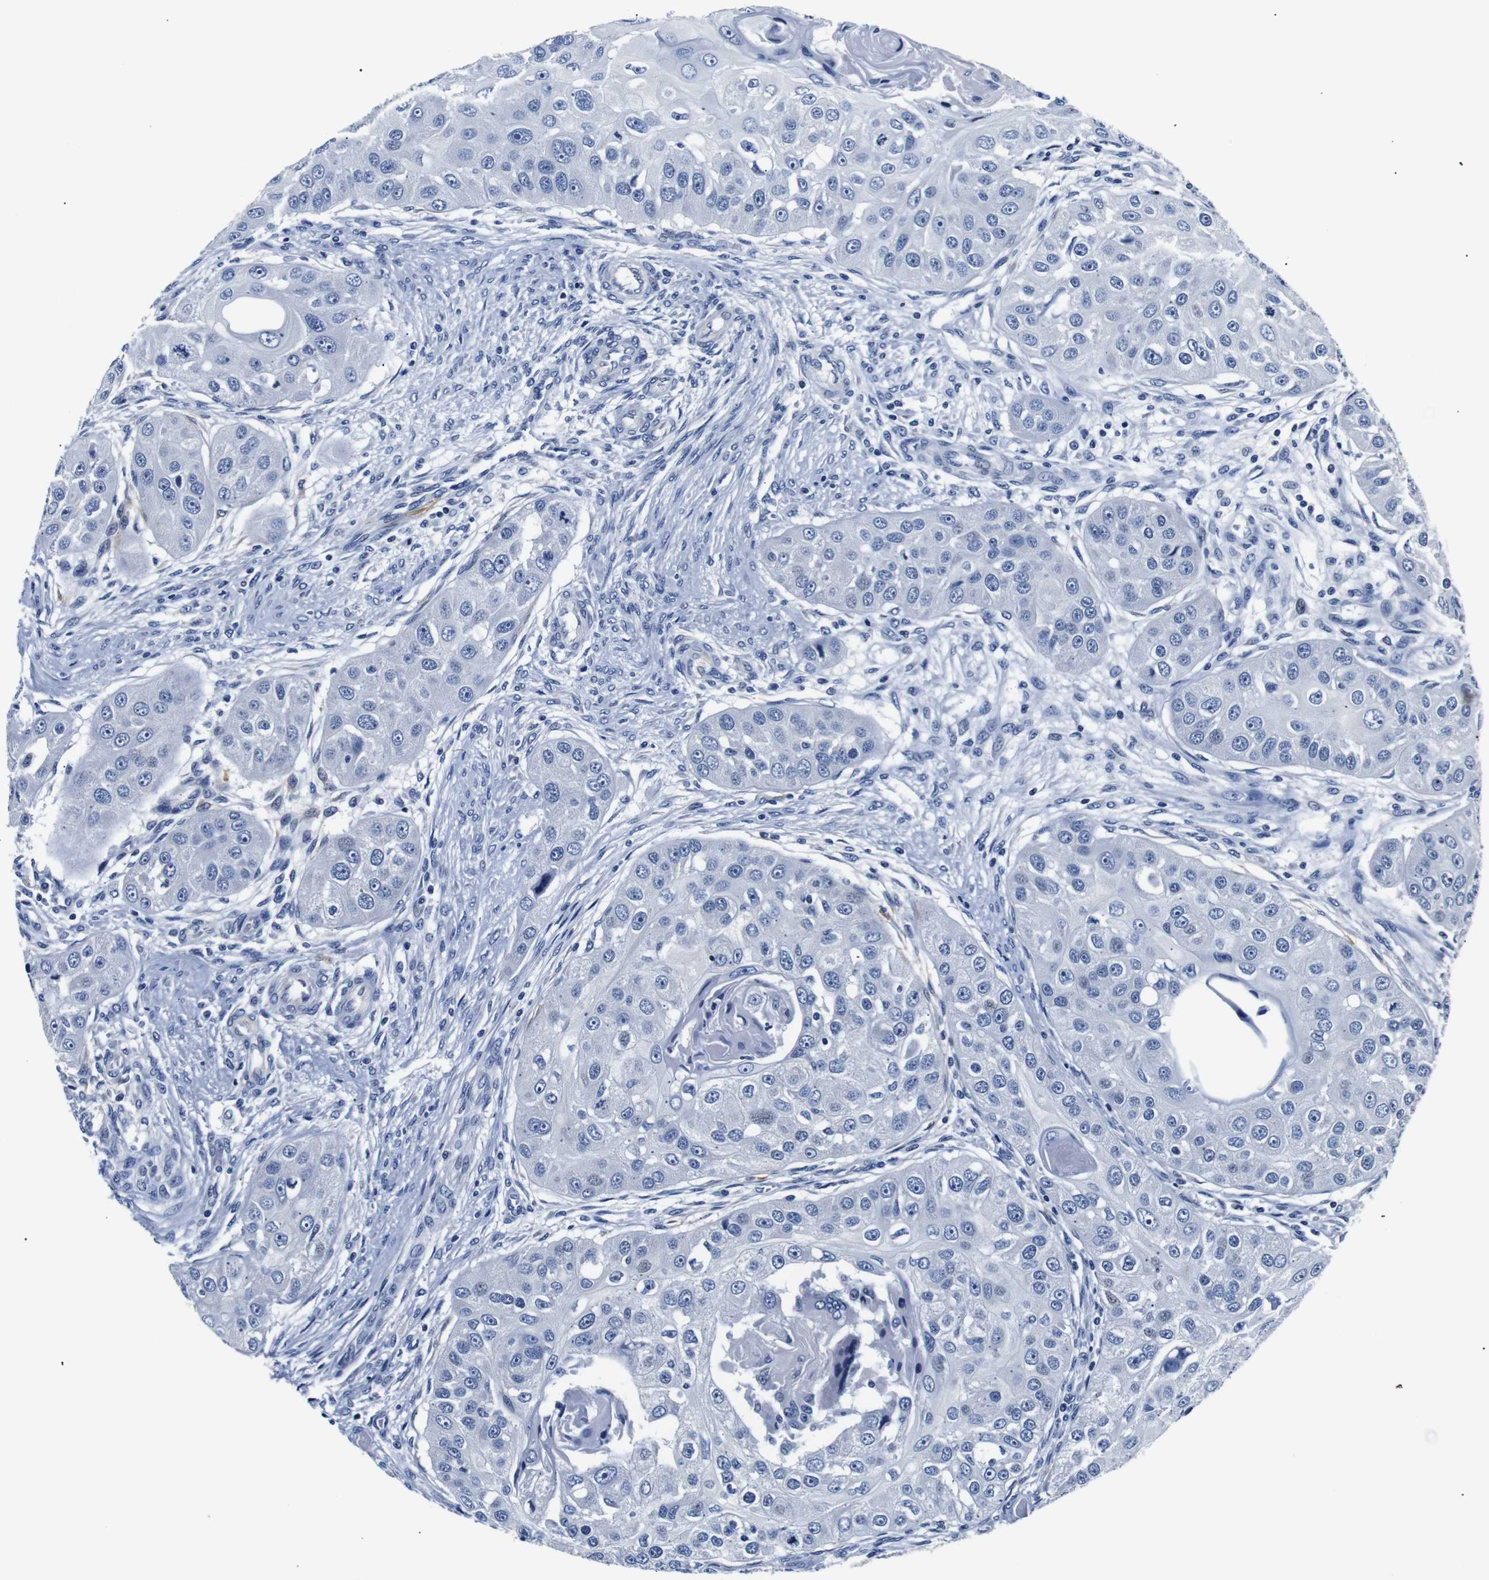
{"staining": {"intensity": "negative", "quantity": "none", "location": "none"}, "tissue": "head and neck cancer", "cell_type": "Tumor cells", "image_type": "cancer", "snomed": [{"axis": "morphology", "description": "Normal tissue, NOS"}, {"axis": "morphology", "description": "Squamous cell carcinoma, NOS"}, {"axis": "topography", "description": "Skeletal muscle"}, {"axis": "topography", "description": "Head-Neck"}], "caption": "Tumor cells are negative for protein expression in human head and neck cancer (squamous cell carcinoma).", "gene": "GAP43", "patient": {"sex": "male", "age": 51}}